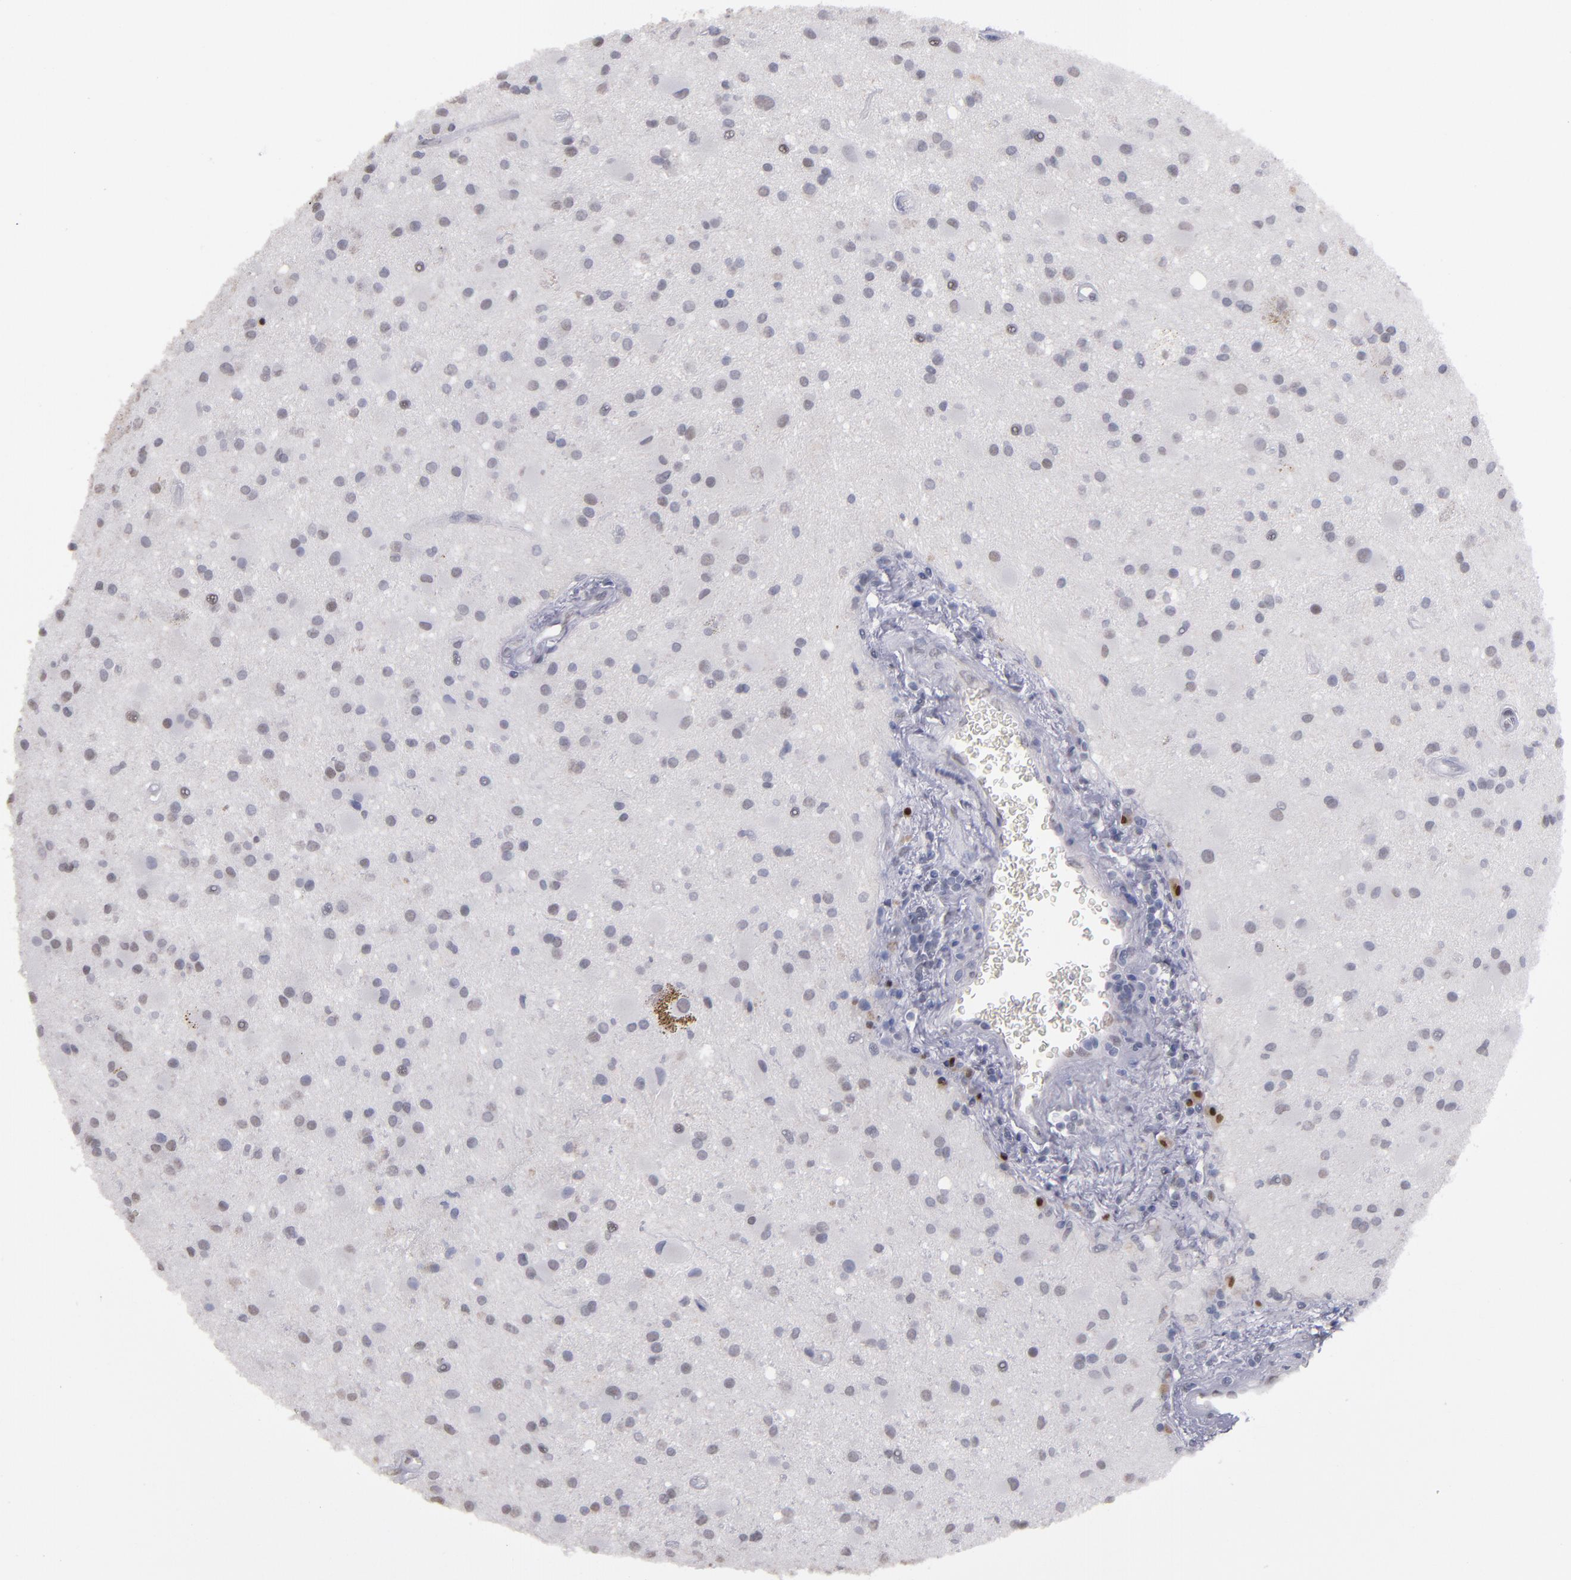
{"staining": {"intensity": "weak", "quantity": "25%-75%", "location": "nuclear"}, "tissue": "glioma", "cell_type": "Tumor cells", "image_type": "cancer", "snomed": [{"axis": "morphology", "description": "Glioma, malignant, Low grade"}, {"axis": "topography", "description": "Brain"}], "caption": "This photomicrograph shows immunohistochemistry (IHC) staining of human malignant glioma (low-grade), with low weak nuclear staining in approximately 25%-75% of tumor cells.", "gene": "IRF4", "patient": {"sex": "male", "age": 58}}